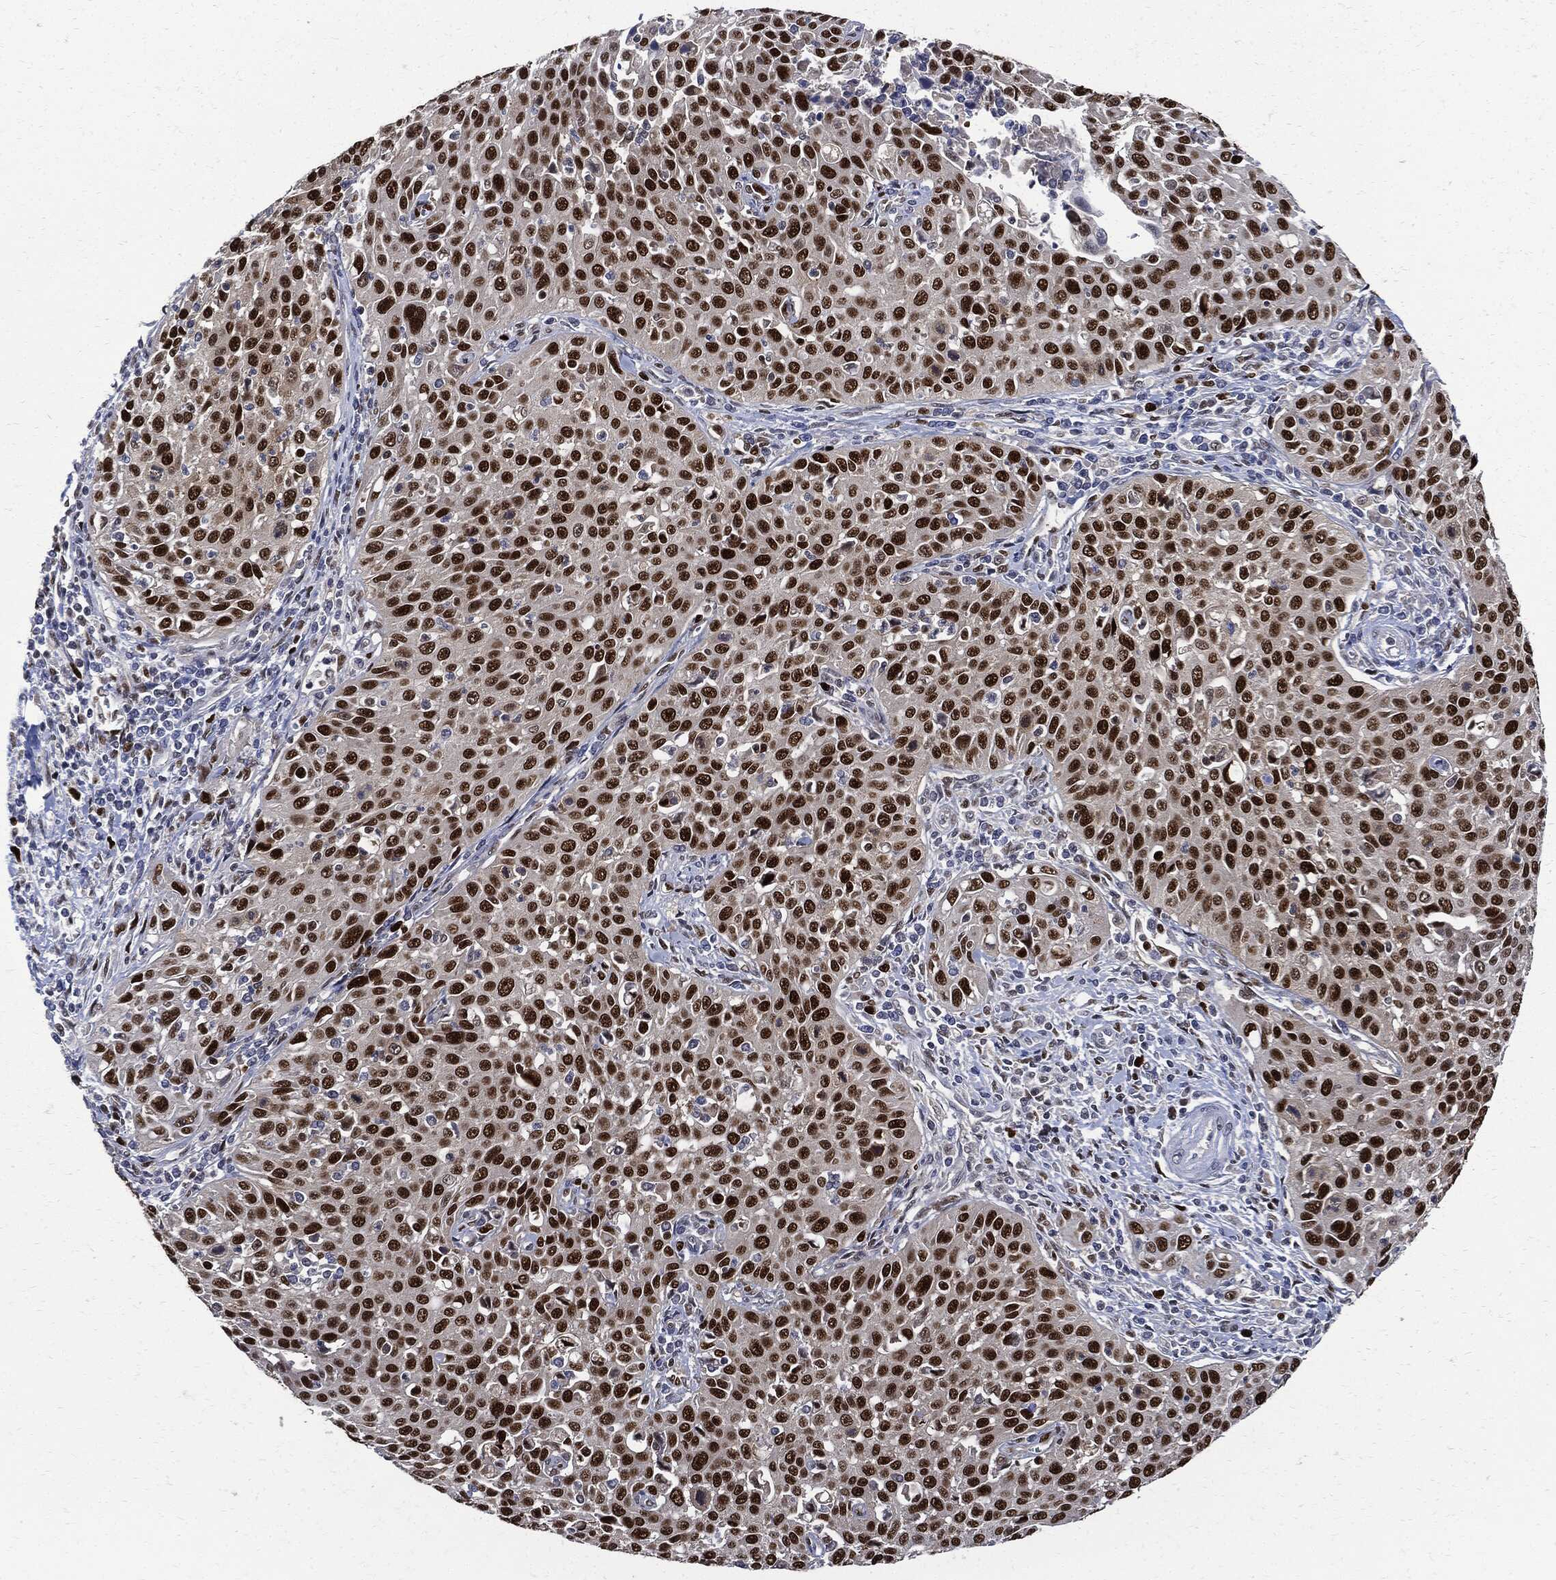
{"staining": {"intensity": "strong", "quantity": ">75%", "location": "nuclear"}, "tissue": "cervical cancer", "cell_type": "Tumor cells", "image_type": "cancer", "snomed": [{"axis": "morphology", "description": "Squamous cell carcinoma, NOS"}, {"axis": "topography", "description": "Cervix"}], "caption": "Immunohistochemical staining of cervical squamous cell carcinoma shows high levels of strong nuclear expression in about >75% of tumor cells.", "gene": "PCNA", "patient": {"sex": "female", "age": 26}}